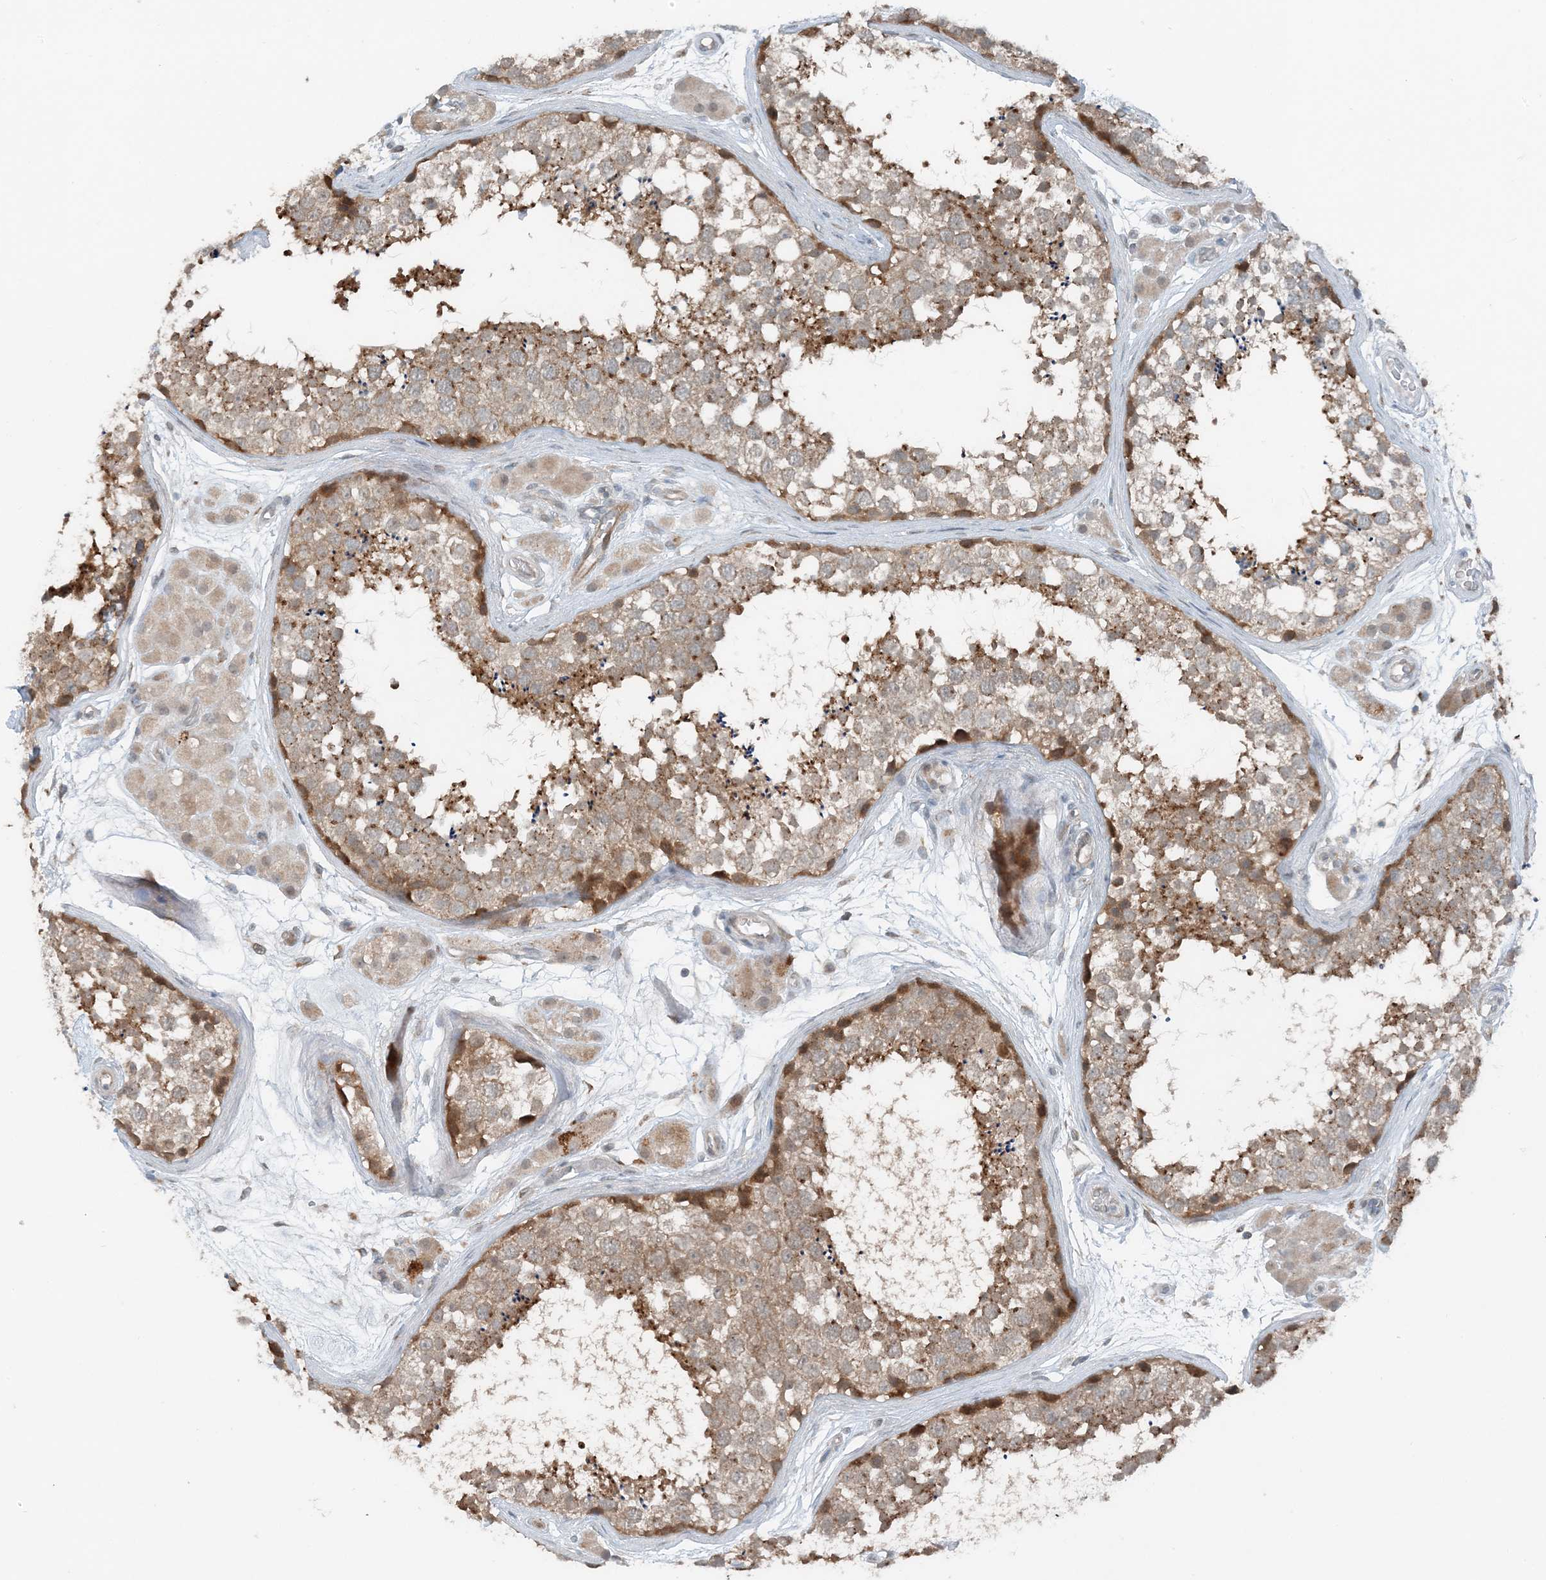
{"staining": {"intensity": "moderate", "quantity": ">75%", "location": "cytoplasmic/membranous"}, "tissue": "testis", "cell_type": "Cells in seminiferous ducts", "image_type": "normal", "snomed": [{"axis": "morphology", "description": "Normal tissue, NOS"}, {"axis": "topography", "description": "Testis"}], "caption": "This is an image of immunohistochemistry staining of normal testis, which shows moderate expression in the cytoplasmic/membranous of cells in seminiferous ducts.", "gene": "MITD1", "patient": {"sex": "male", "age": 56}}